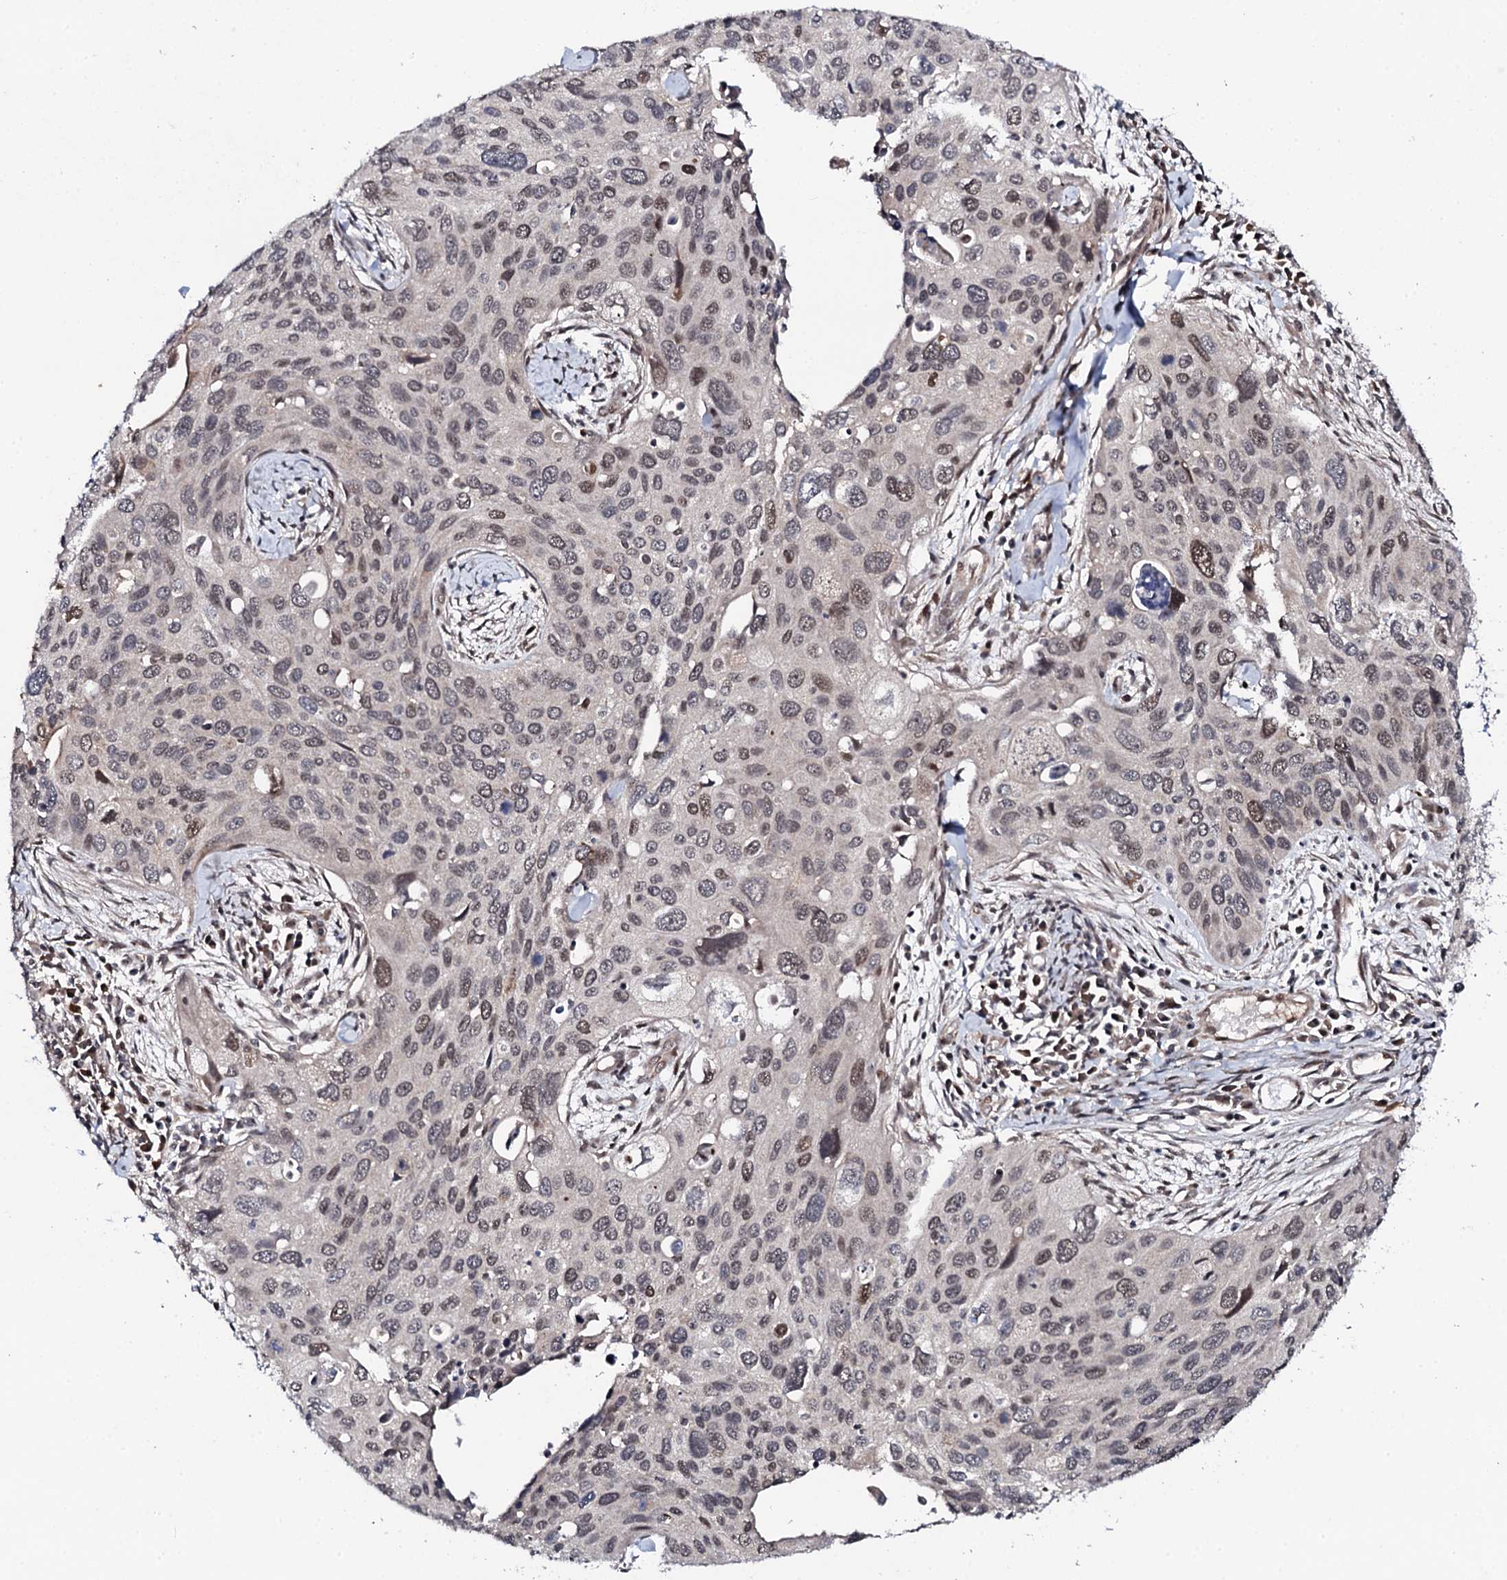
{"staining": {"intensity": "weak", "quantity": "25%-75%", "location": "nuclear"}, "tissue": "cervical cancer", "cell_type": "Tumor cells", "image_type": "cancer", "snomed": [{"axis": "morphology", "description": "Squamous cell carcinoma, NOS"}, {"axis": "topography", "description": "Cervix"}], "caption": "Immunohistochemistry (IHC) of human cervical squamous cell carcinoma exhibits low levels of weak nuclear positivity in about 25%-75% of tumor cells.", "gene": "FAM111A", "patient": {"sex": "female", "age": 55}}